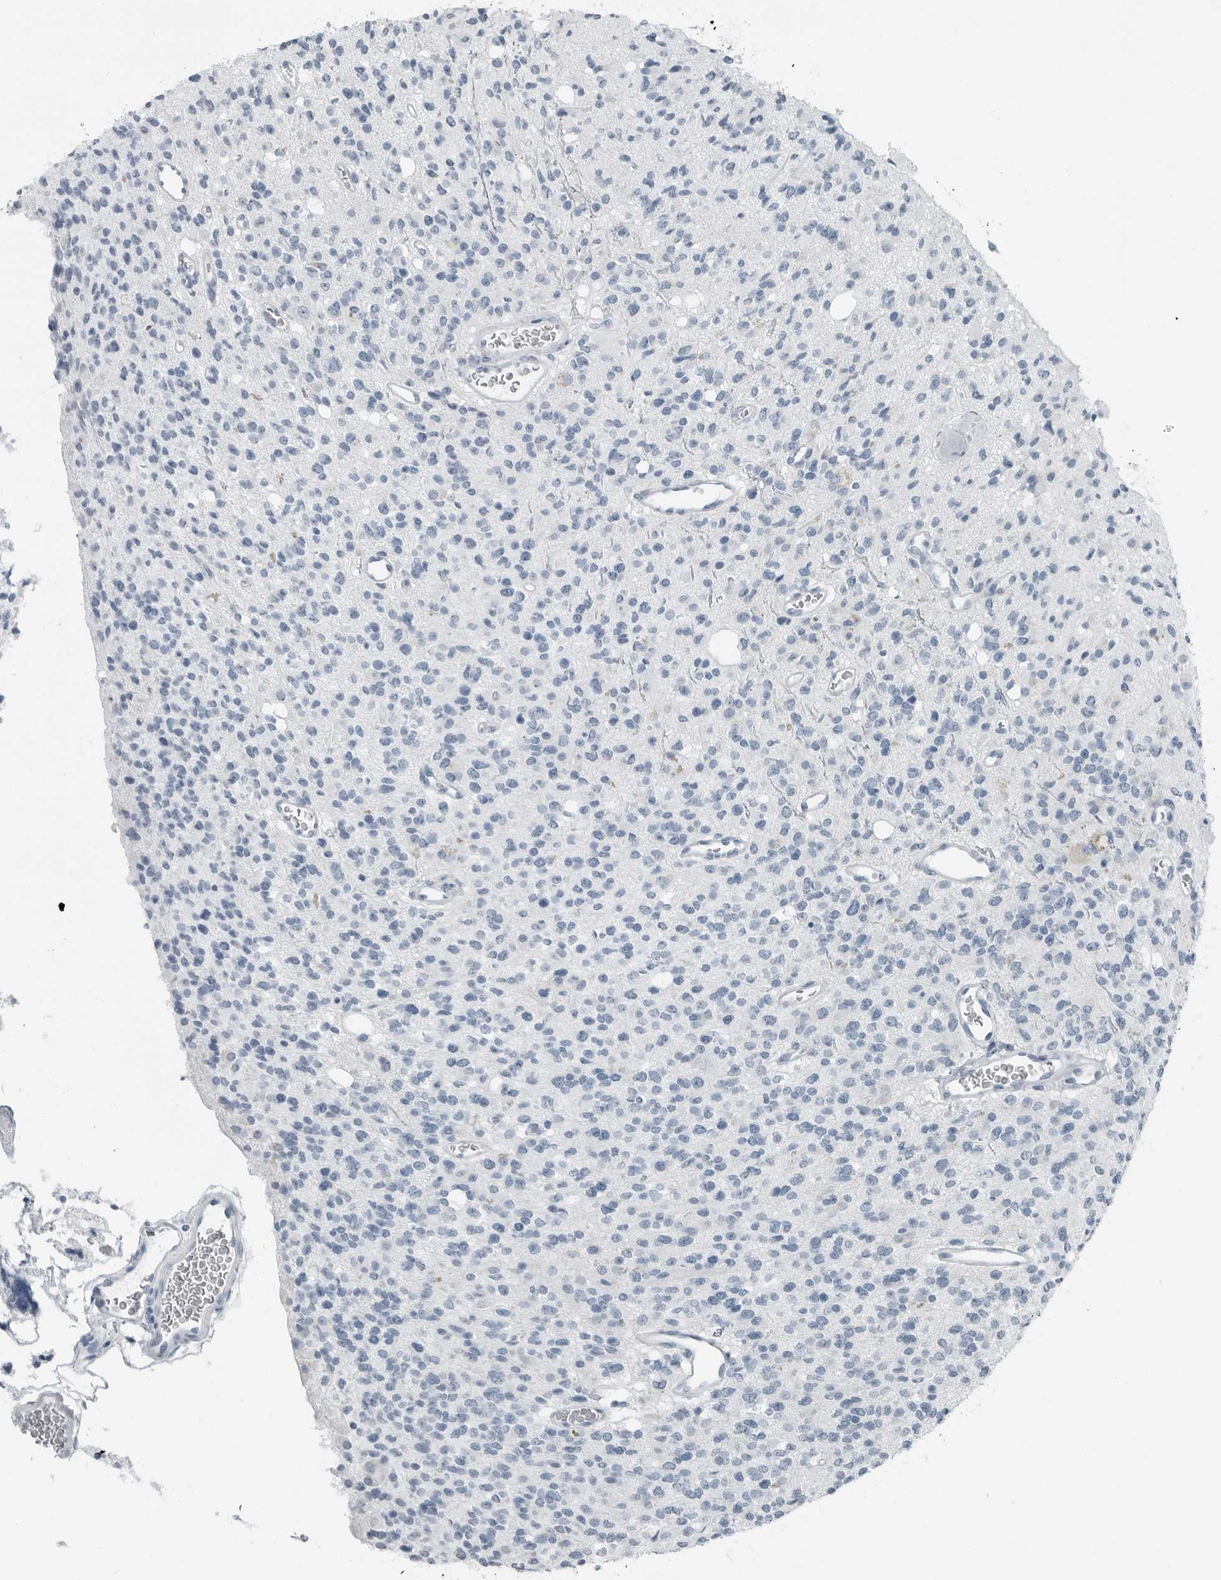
{"staining": {"intensity": "negative", "quantity": "none", "location": "none"}, "tissue": "glioma", "cell_type": "Tumor cells", "image_type": "cancer", "snomed": [{"axis": "morphology", "description": "Glioma, malignant, High grade"}, {"axis": "topography", "description": "Brain"}], "caption": "A high-resolution image shows immunohistochemistry (IHC) staining of glioma, which shows no significant expression in tumor cells.", "gene": "ZPBP2", "patient": {"sex": "male", "age": 34}}